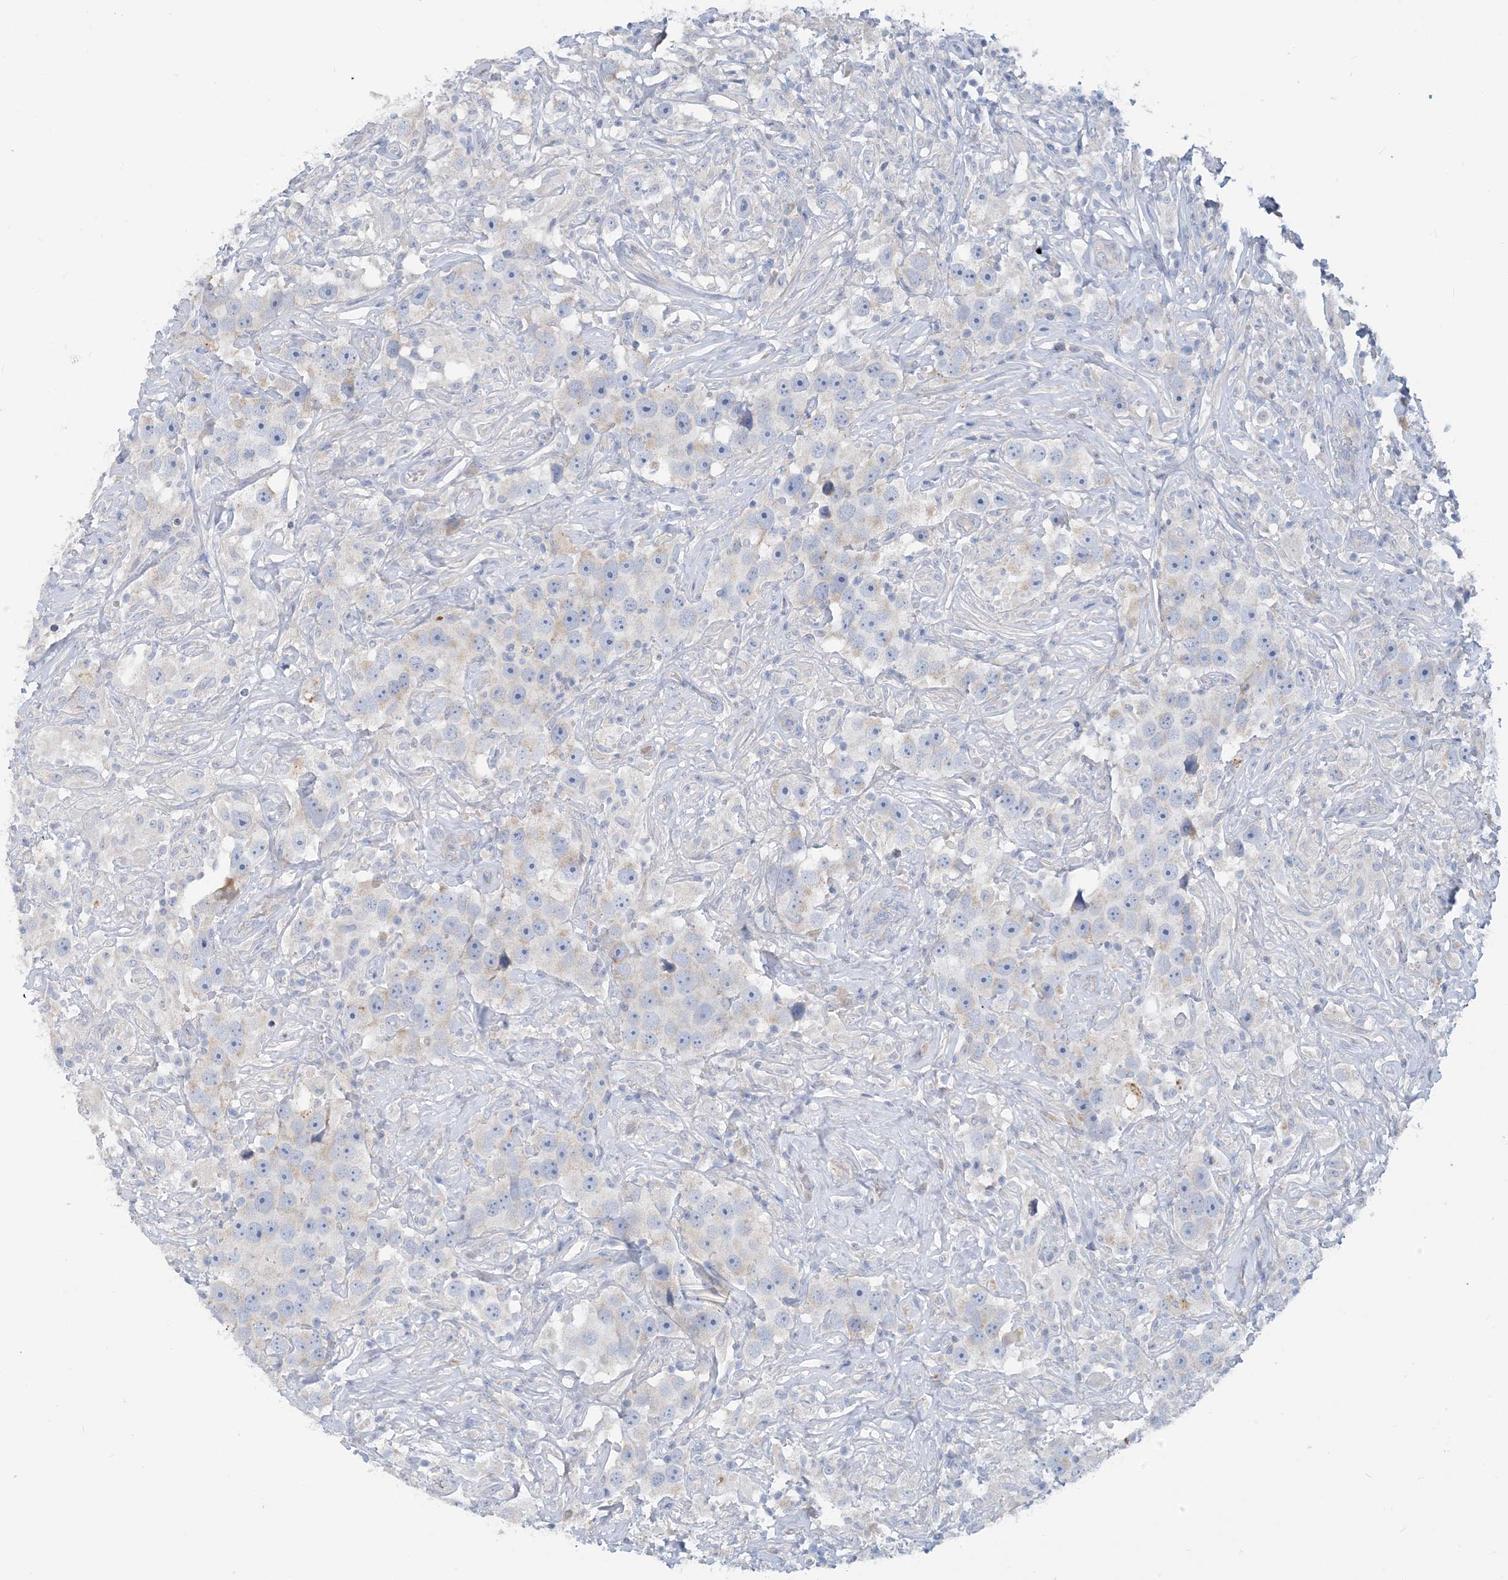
{"staining": {"intensity": "negative", "quantity": "none", "location": "none"}, "tissue": "testis cancer", "cell_type": "Tumor cells", "image_type": "cancer", "snomed": [{"axis": "morphology", "description": "Seminoma, NOS"}, {"axis": "topography", "description": "Testis"}], "caption": "Seminoma (testis) stained for a protein using immunohistochemistry reveals no expression tumor cells.", "gene": "ZCCHC18", "patient": {"sex": "male", "age": 49}}